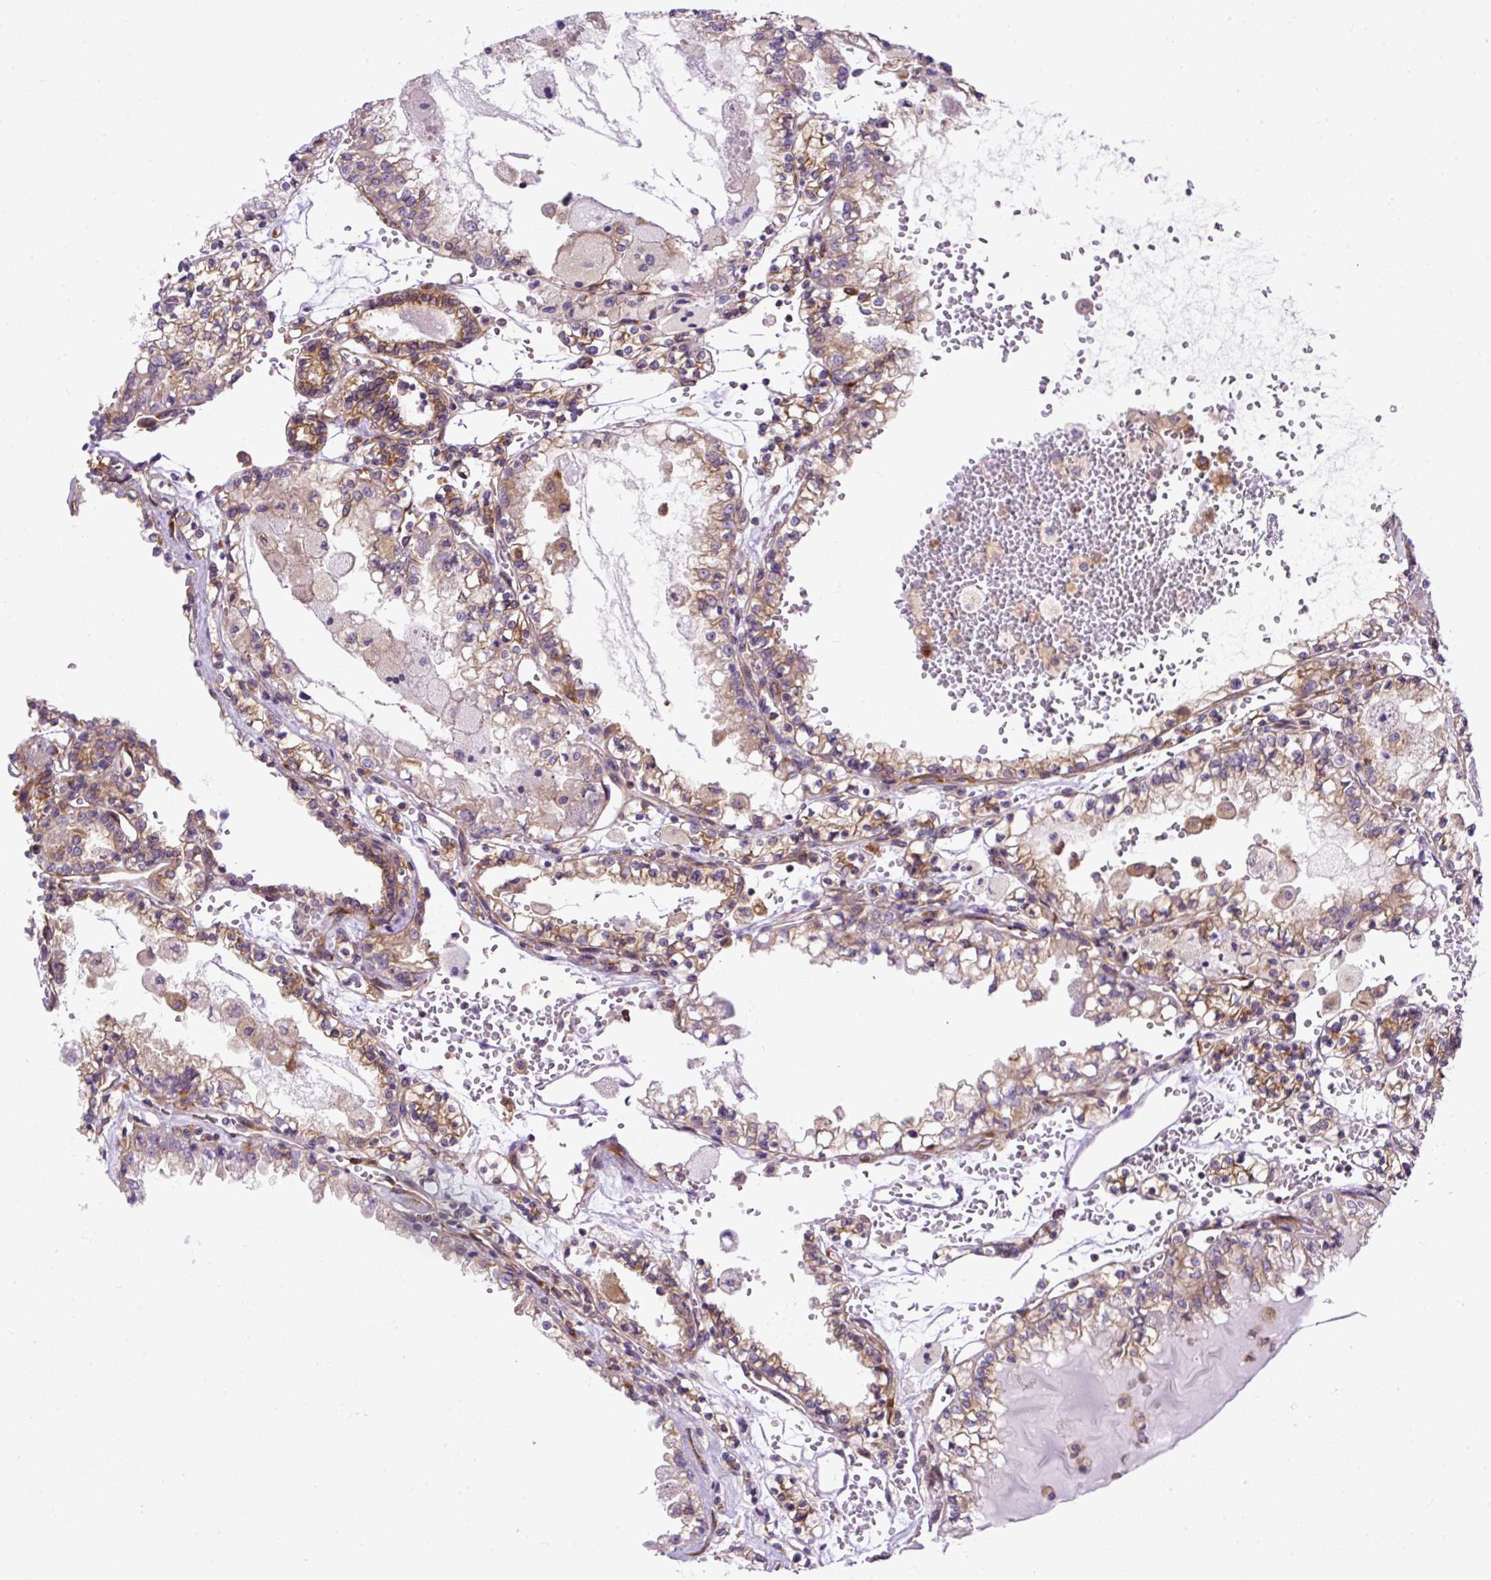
{"staining": {"intensity": "moderate", "quantity": "25%-75%", "location": "cytoplasmic/membranous"}, "tissue": "renal cancer", "cell_type": "Tumor cells", "image_type": "cancer", "snomed": [{"axis": "morphology", "description": "Adenocarcinoma, NOS"}, {"axis": "topography", "description": "Kidney"}], "caption": "Human renal adenocarcinoma stained with a brown dye reveals moderate cytoplasmic/membranous positive expression in about 25%-75% of tumor cells.", "gene": "MAP1S", "patient": {"sex": "female", "age": 56}}